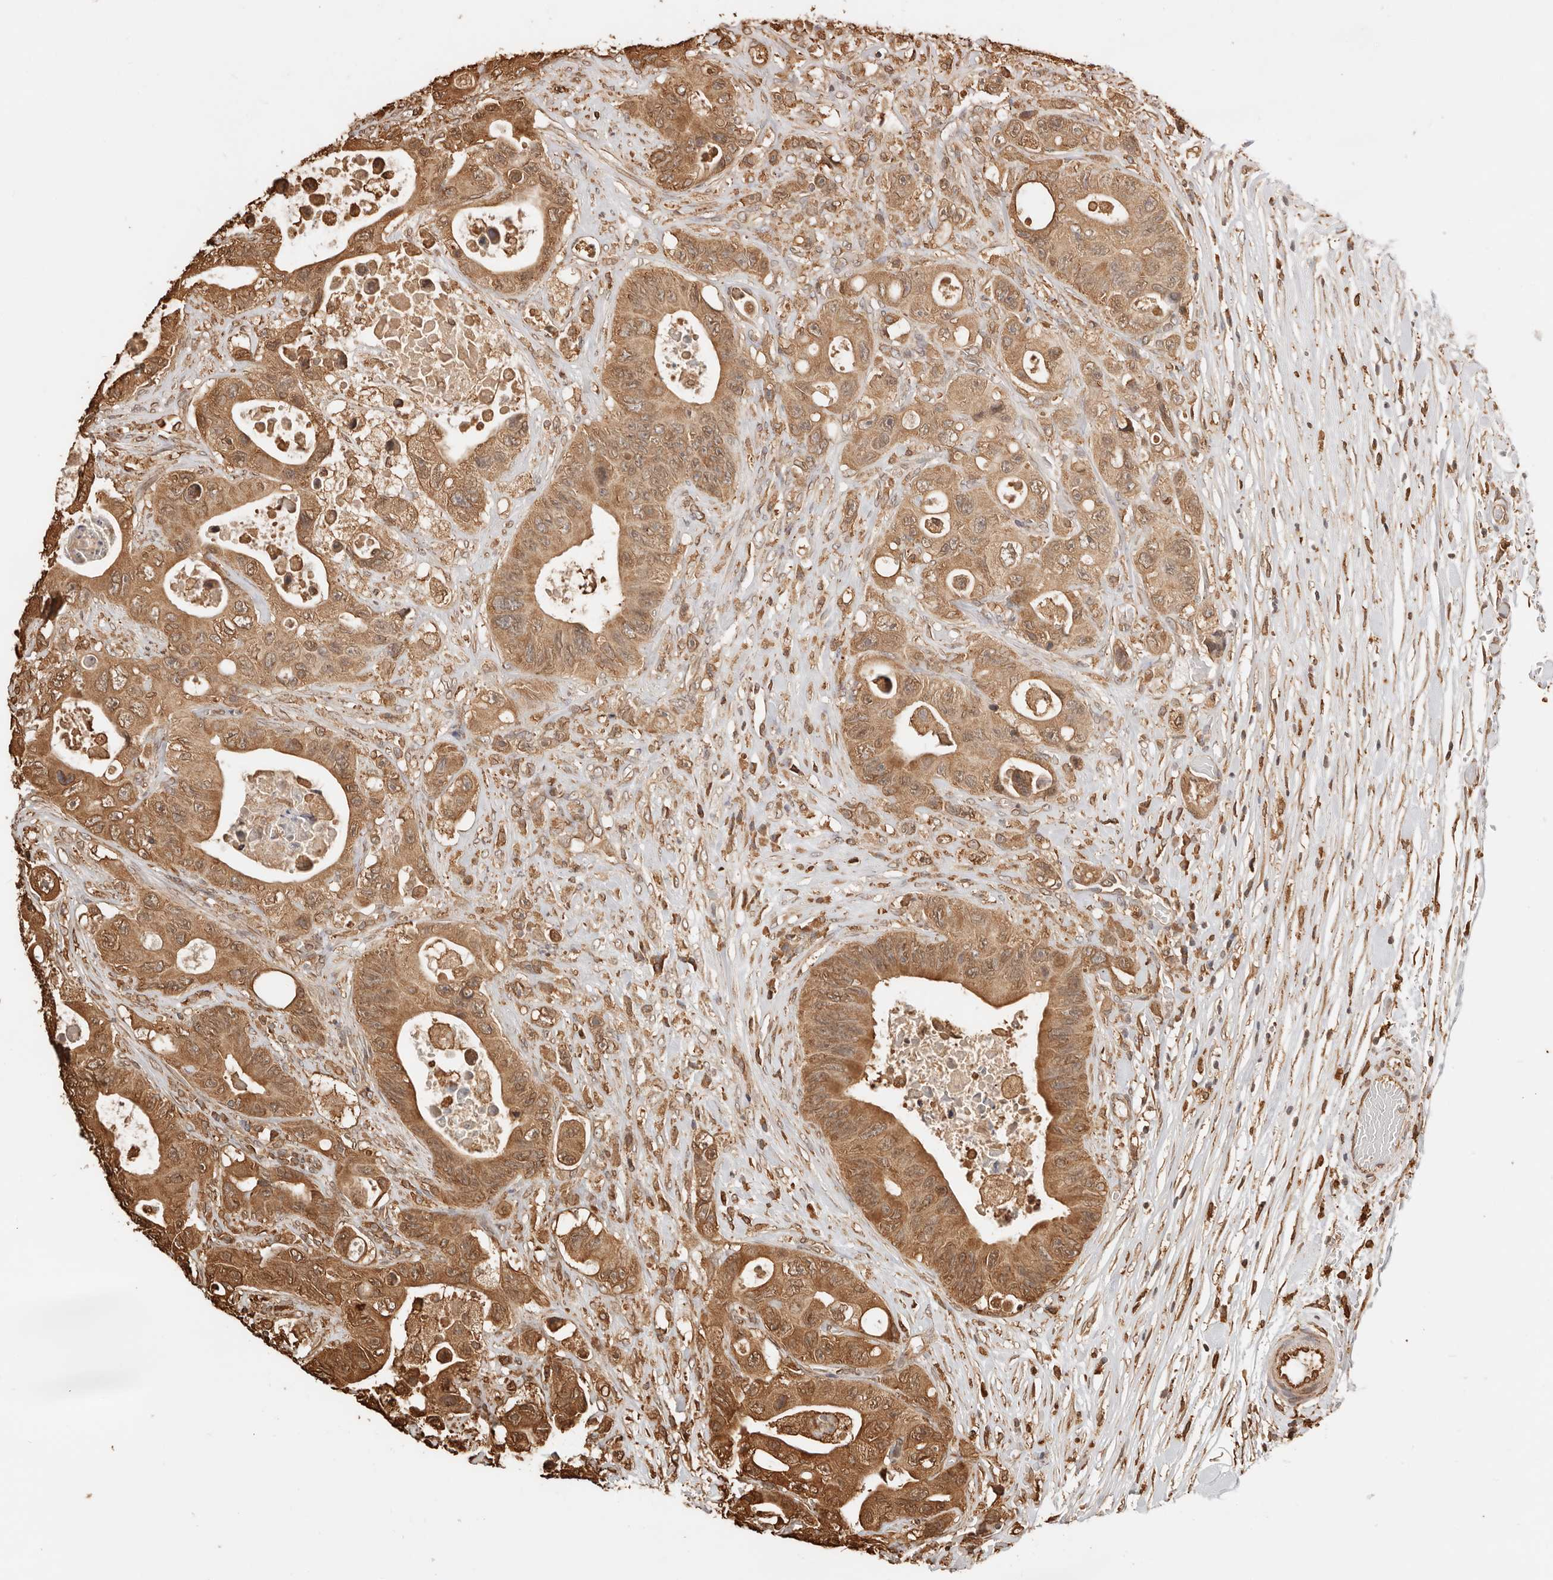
{"staining": {"intensity": "moderate", "quantity": ">75%", "location": "cytoplasmic/membranous,nuclear"}, "tissue": "colorectal cancer", "cell_type": "Tumor cells", "image_type": "cancer", "snomed": [{"axis": "morphology", "description": "Adenocarcinoma, NOS"}, {"axis": "topography", "description": "Colon"}], "caption": "Colorectal cancer (adenocarcinoma) was stained to show a protein in brown. There is medium levels of moderate cytoplasmic/membranous and nuclear expression in approximately >75% of tumor cells. (Brightfield microscopy of DAB IHC at high magnification).", "gene": "ARHGEF10L", "patient": {"sex": "female", "age": 46}}